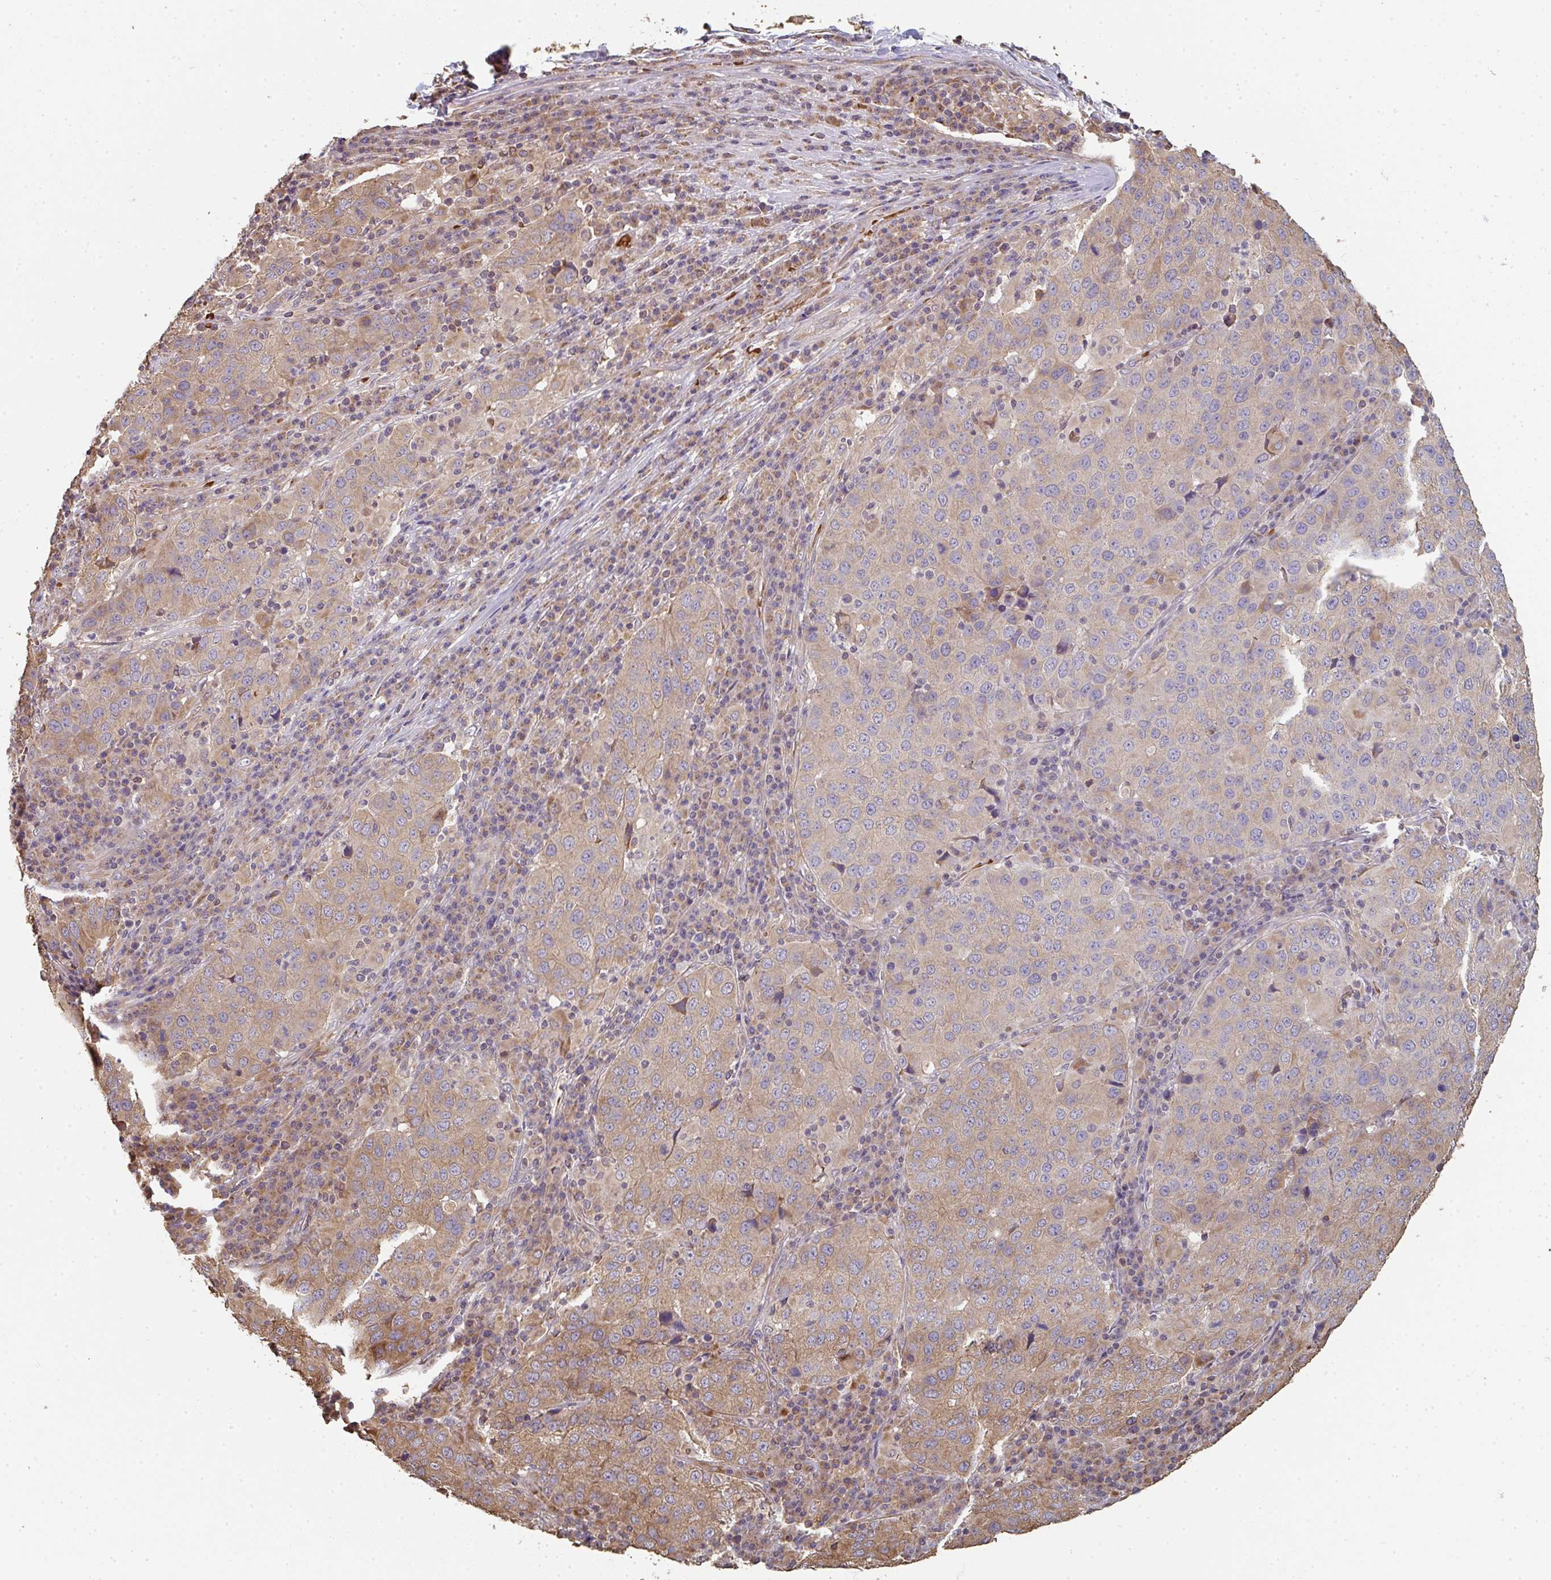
{"staining": {"intensity": "moderate", "quantity": "25%-75%", "location": "cytoplasmic/membranous"}, "tissue": "stomach cancer", "cell_type": "Tumor cells", "image_type": "cancer", "snomed": [{"axis": "morphology", "description": "Adenocarcinoma, NOS"}, {"axis": "topography", "description": "Stomach"}], "caption": "Immunohistochemical staining of human stomach cancer (adenocarcinoma) shows medium levels of moderate cytoplasmic/membranous protein staining in approximately 25%-75% of tumor cells. The staining was performed using DAB, with brown indicating positive protein expression. Nuclei are stained blue with hematoxylin.", "gene": "POLG", "patient": {"sex": "male", "age": 71}}